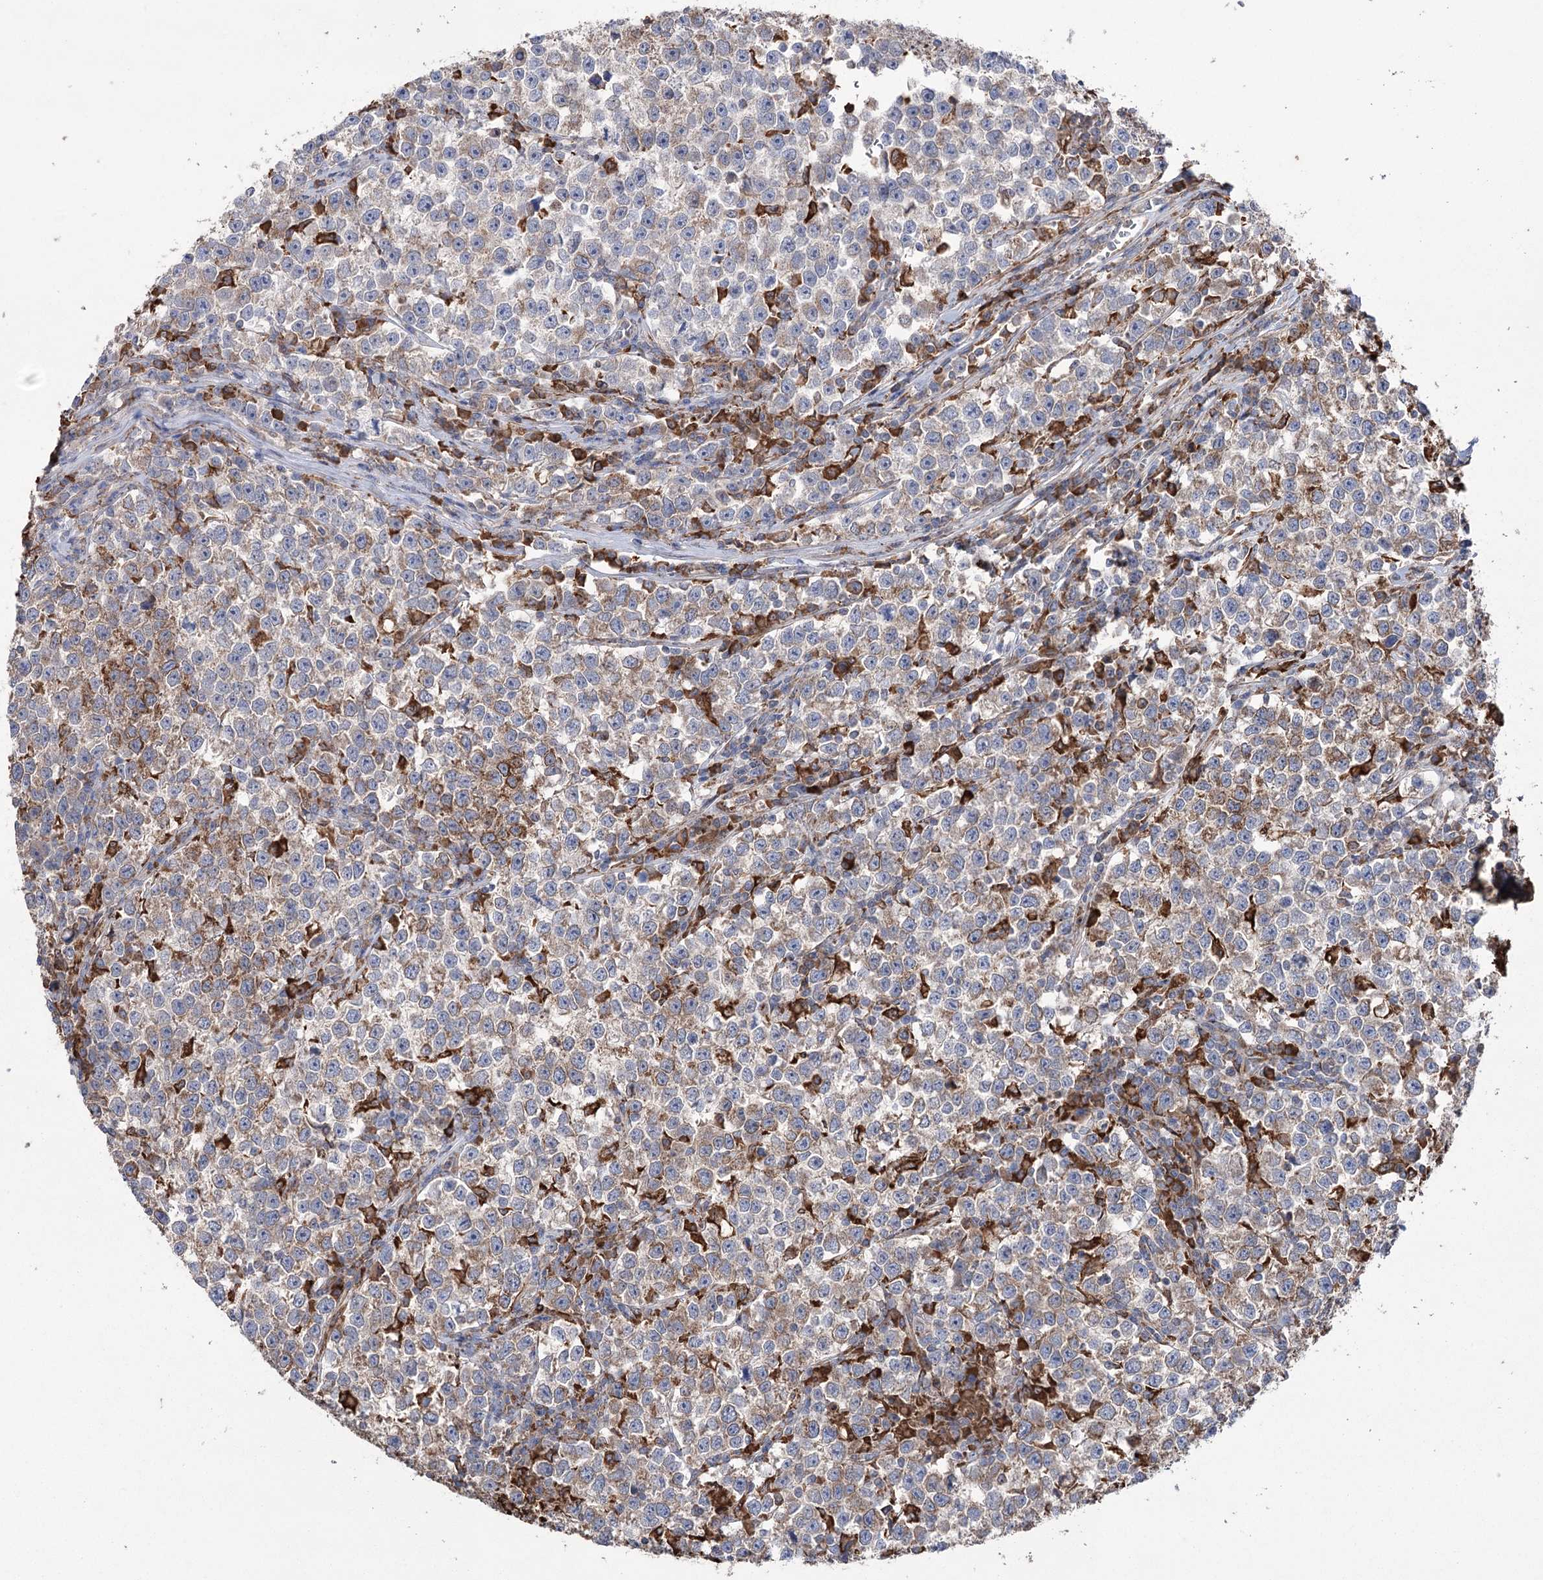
{"staining": {"intensity": "weak", "quantity": ">75%", "location": "cytoplasmic/membranous"}, "tissue": "testis cancer", "cell_type": "Tumor cells", "image_type": "cancer", "snomed": [{"axis": "morphology", "description": "Normal tissue, NOS"}, {"axis": "morphology", "description": "Seminoma, NOS"}, {"axis": "topography", "description": "Testis"}], "caption": "Tumor cells reveal weak cytoplasmic/membranous staining in approximately >75% of cells in testis cancer (seminoma).", "gene": "TRIM71", "patient": {"sex": "male", "age": 43}}